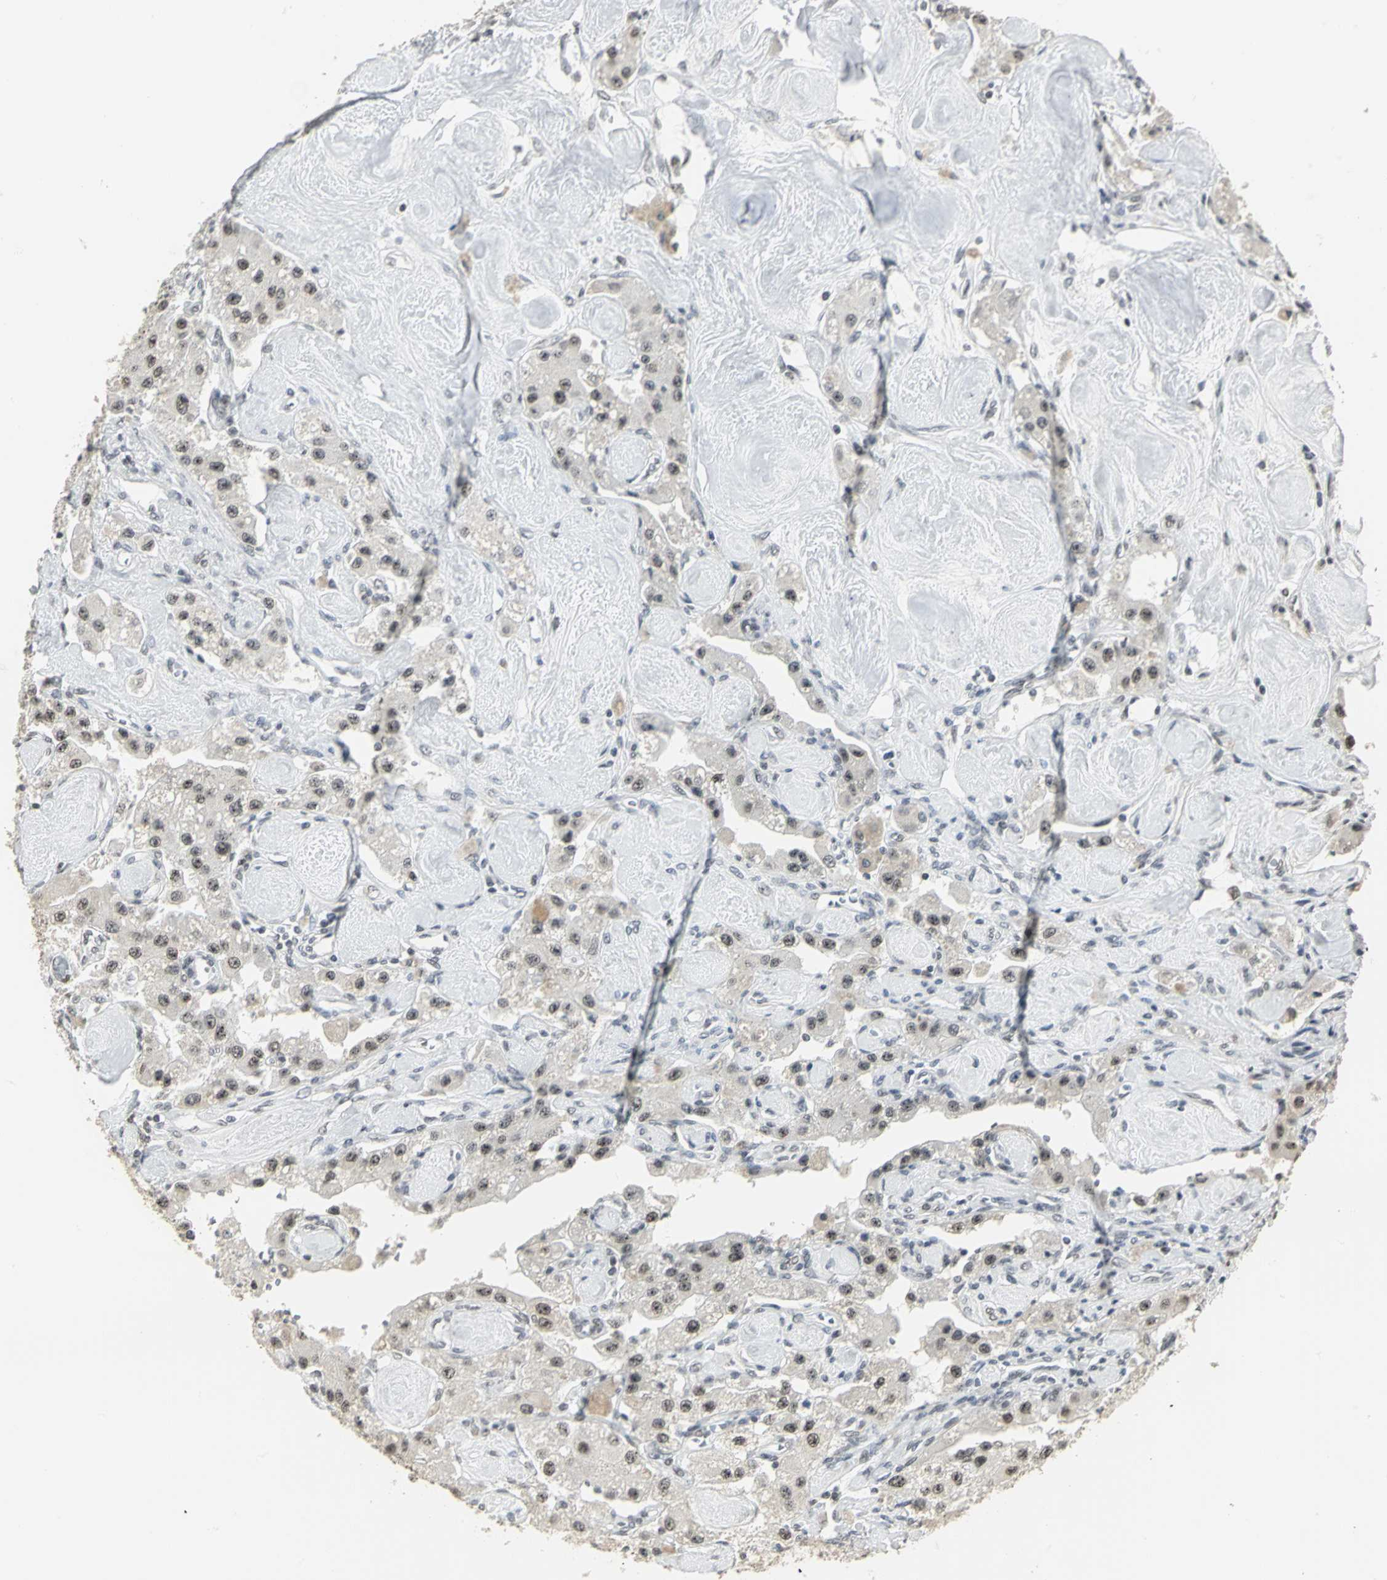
{"staining": {"intensity": "moderate", "quantity": ">75%", "location": "nuclear"}, "tissue": "carcinoid", "cell_type": "Tumor cells", "image_type": "cancer", "snomed": [{"axis": "morphology", "description": "Carcinoid, malignant, NOS"}, {"axis": "topography", "description": "Pancreas"}], "caption": "About >75% of tumor cells in human carcinoid exhibit moderate nuclear protein positivity as visualized by brown immunohistochemical staining.", "gene": "CBX3", "patient": {"sex": "male", "age": 41}}